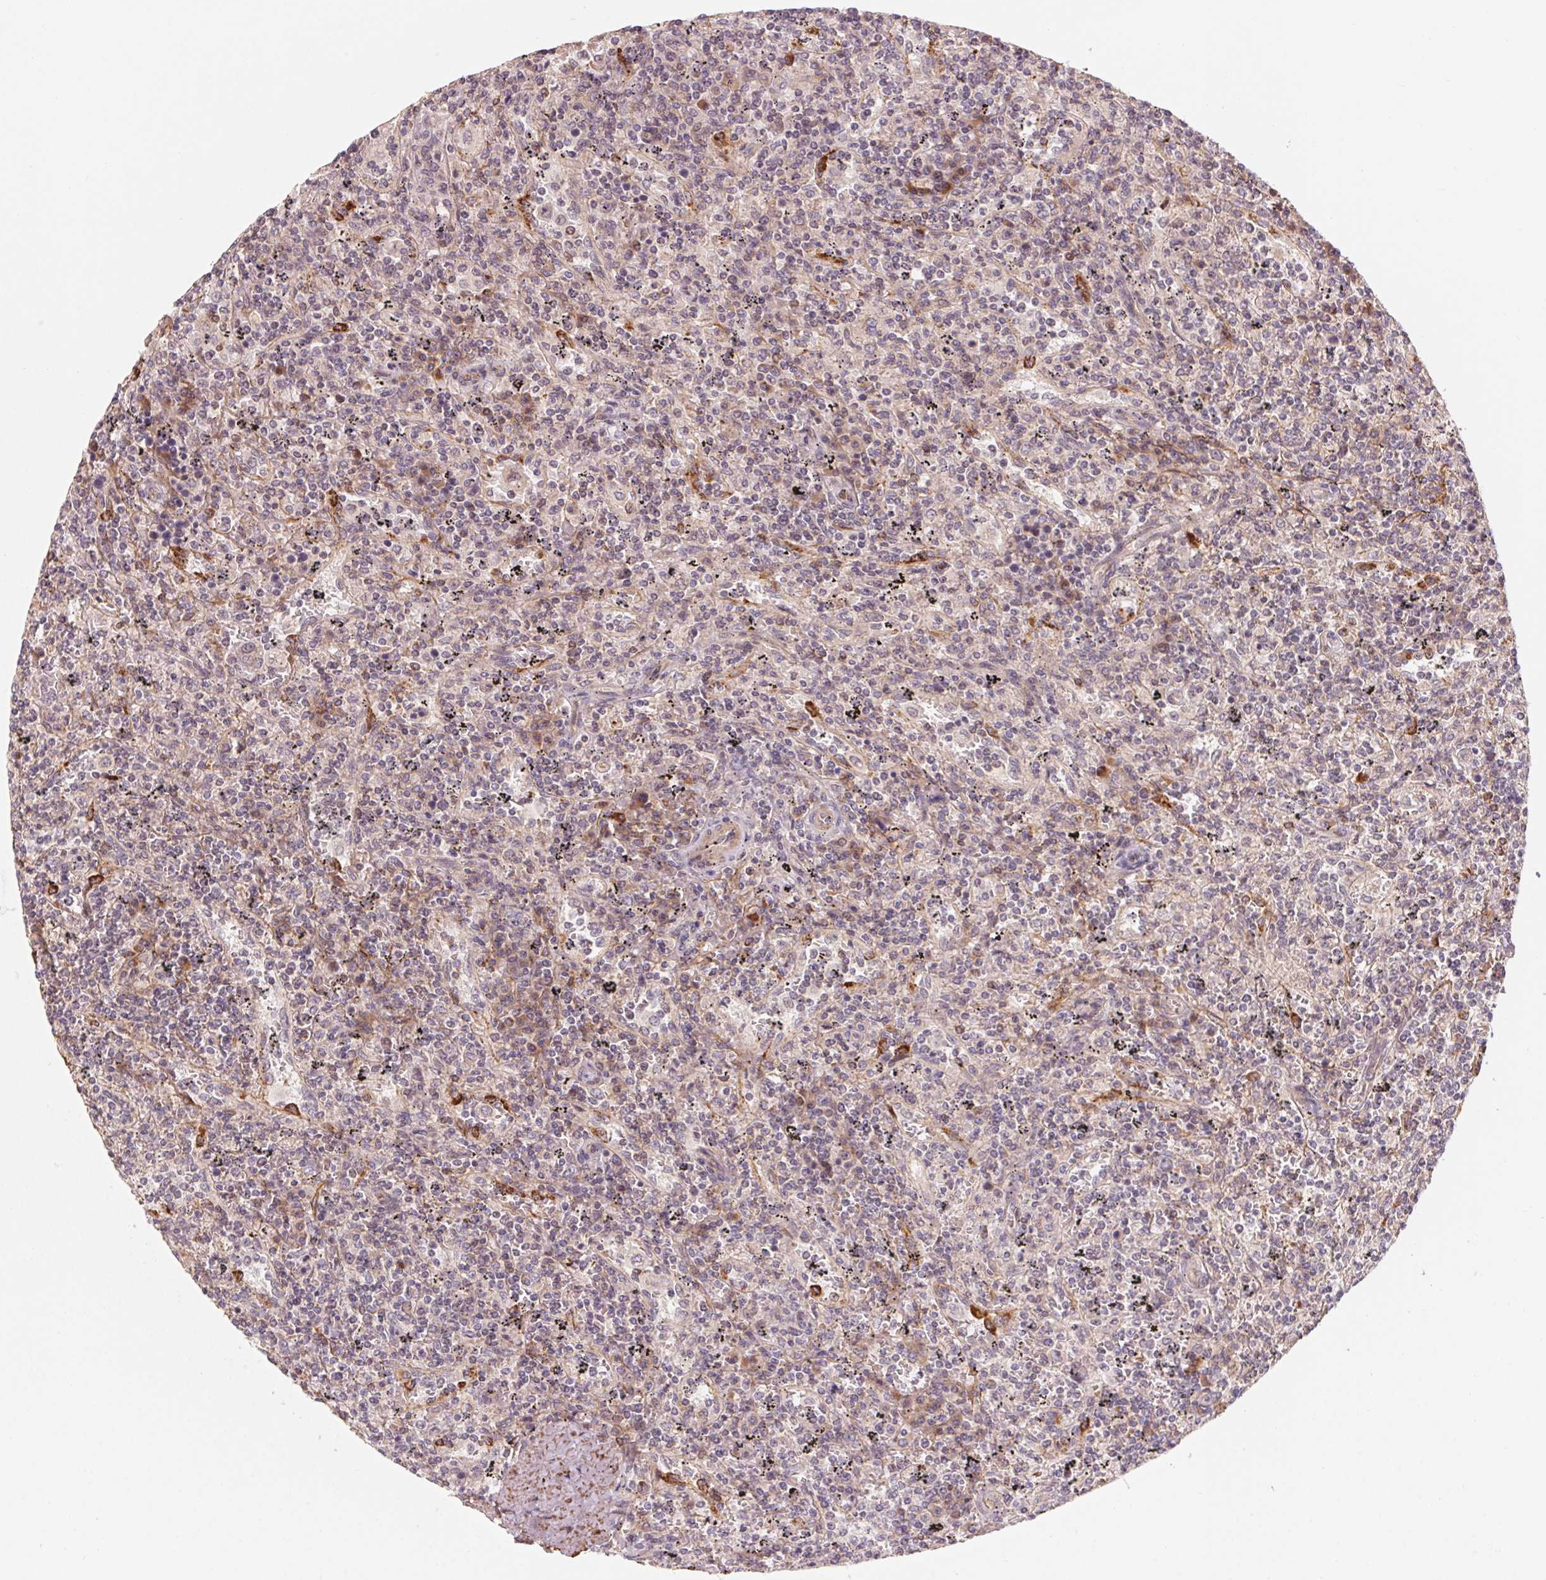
{"staining": {"intensity": "negative", "quantity": "none", "location": "none"}, "tissue": "lymphoma", "cell_type": "Tumor cells", "image_type": "cancer", "snomed": [{"axis": "morphology", "description": "Malignant lymphoma, non-Hodgkin's type, Low grade"}, {"axis": "topography", "description": "Spleen"}], "caption": "This is an immunohistochemistry histopathology image of malignant lymphoma, non-Hodgkin's type (low-grade). There is no staining in tumor cells.", "gene": "CCDC112", "patient": {"sex": "male", "age": 62}}